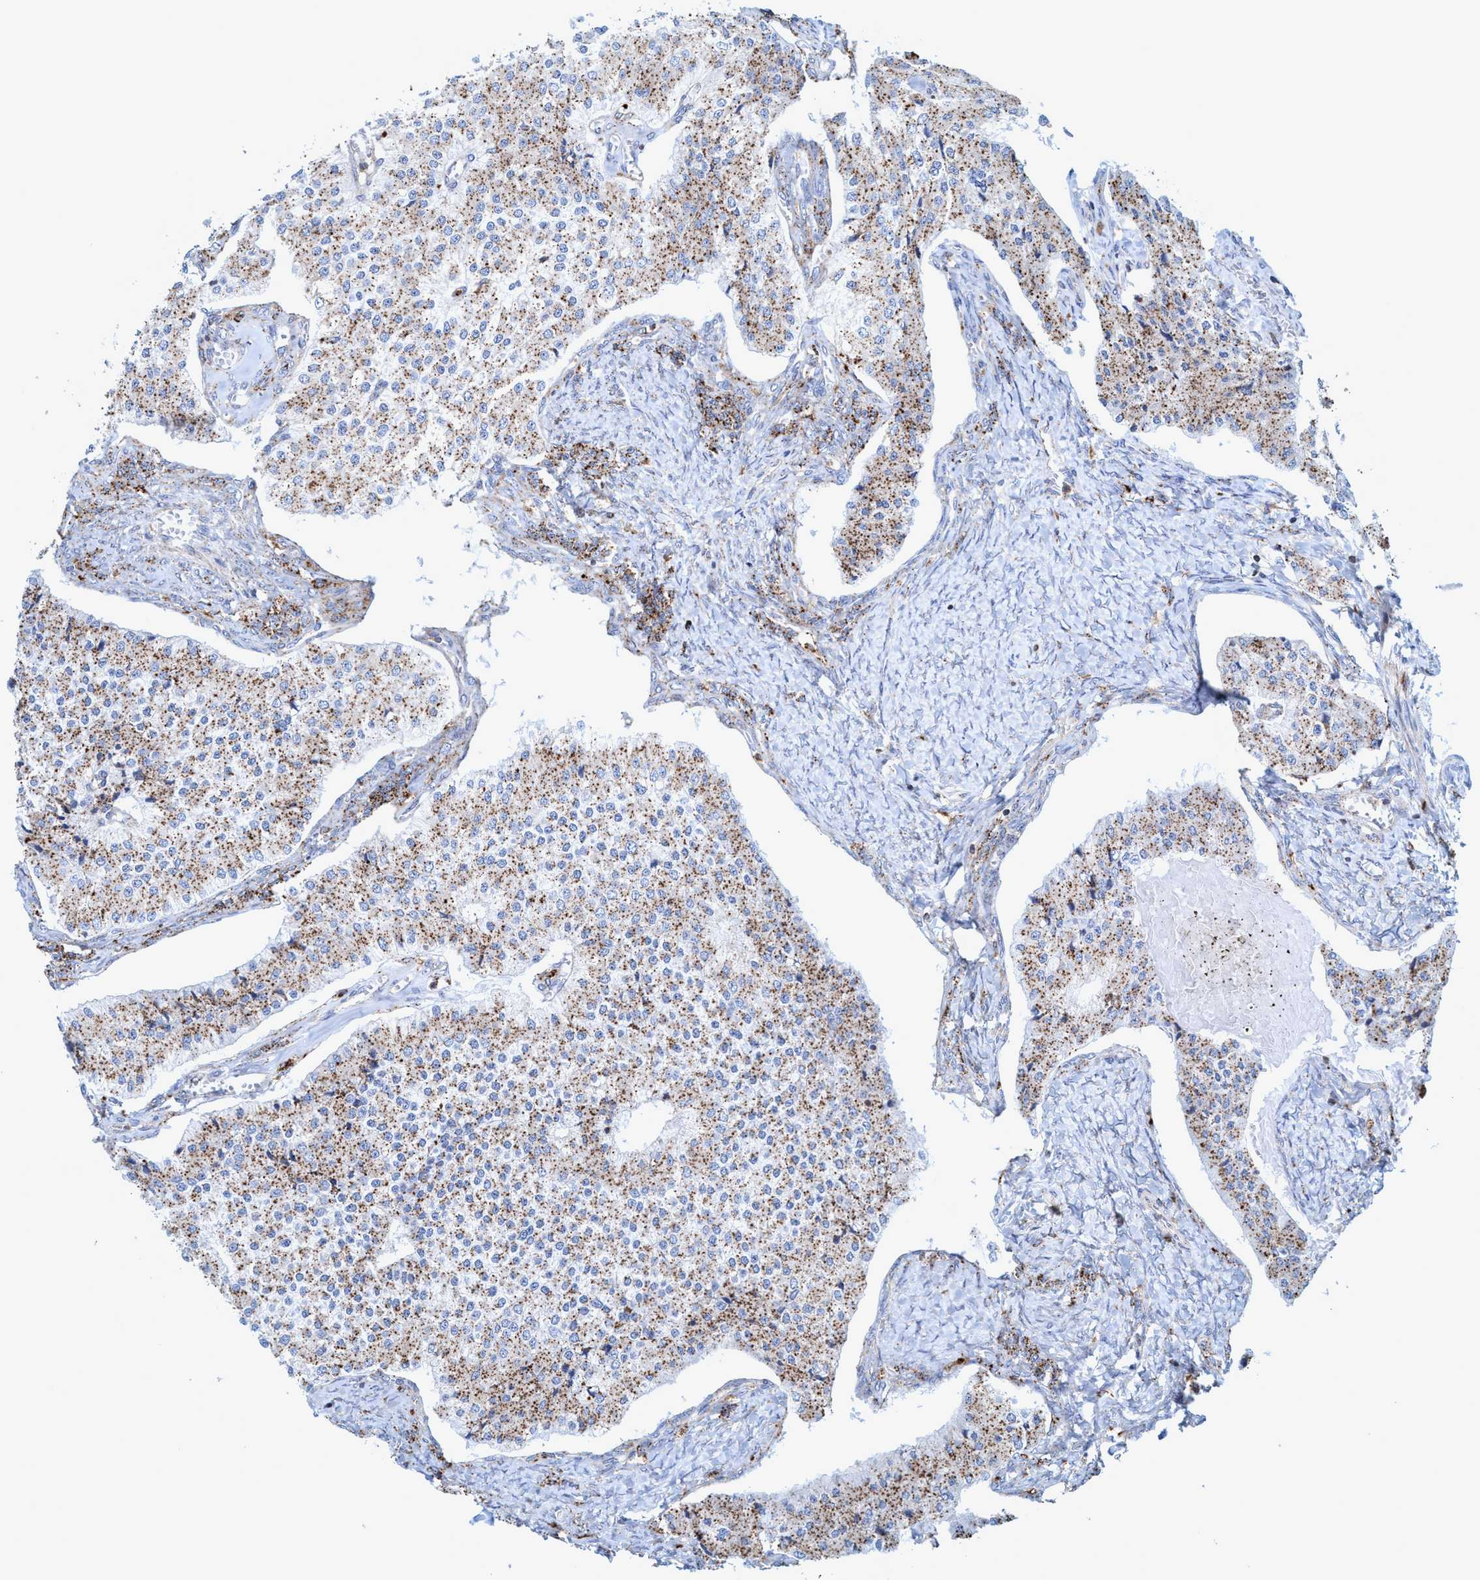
{"staining": {"intensity": "moderate", "quantity": ">75%", "location": "cytoplasmic/membranous"}, "tissue": "carcinoid", "cell_type": "Tumor cells", "image_type": "cancer", "snomed": [{"axis": "morphology", "description": "Carcinoid, malignant, NOS"}, {"axis": "topography", "description": "Colon"}], "caption": "Human carcinoid (malignant) stained with a protein marker displays moderate staining in tumor cells.", "gene": "TRIM65", "patient": {"sex": "female", "age": 52}}